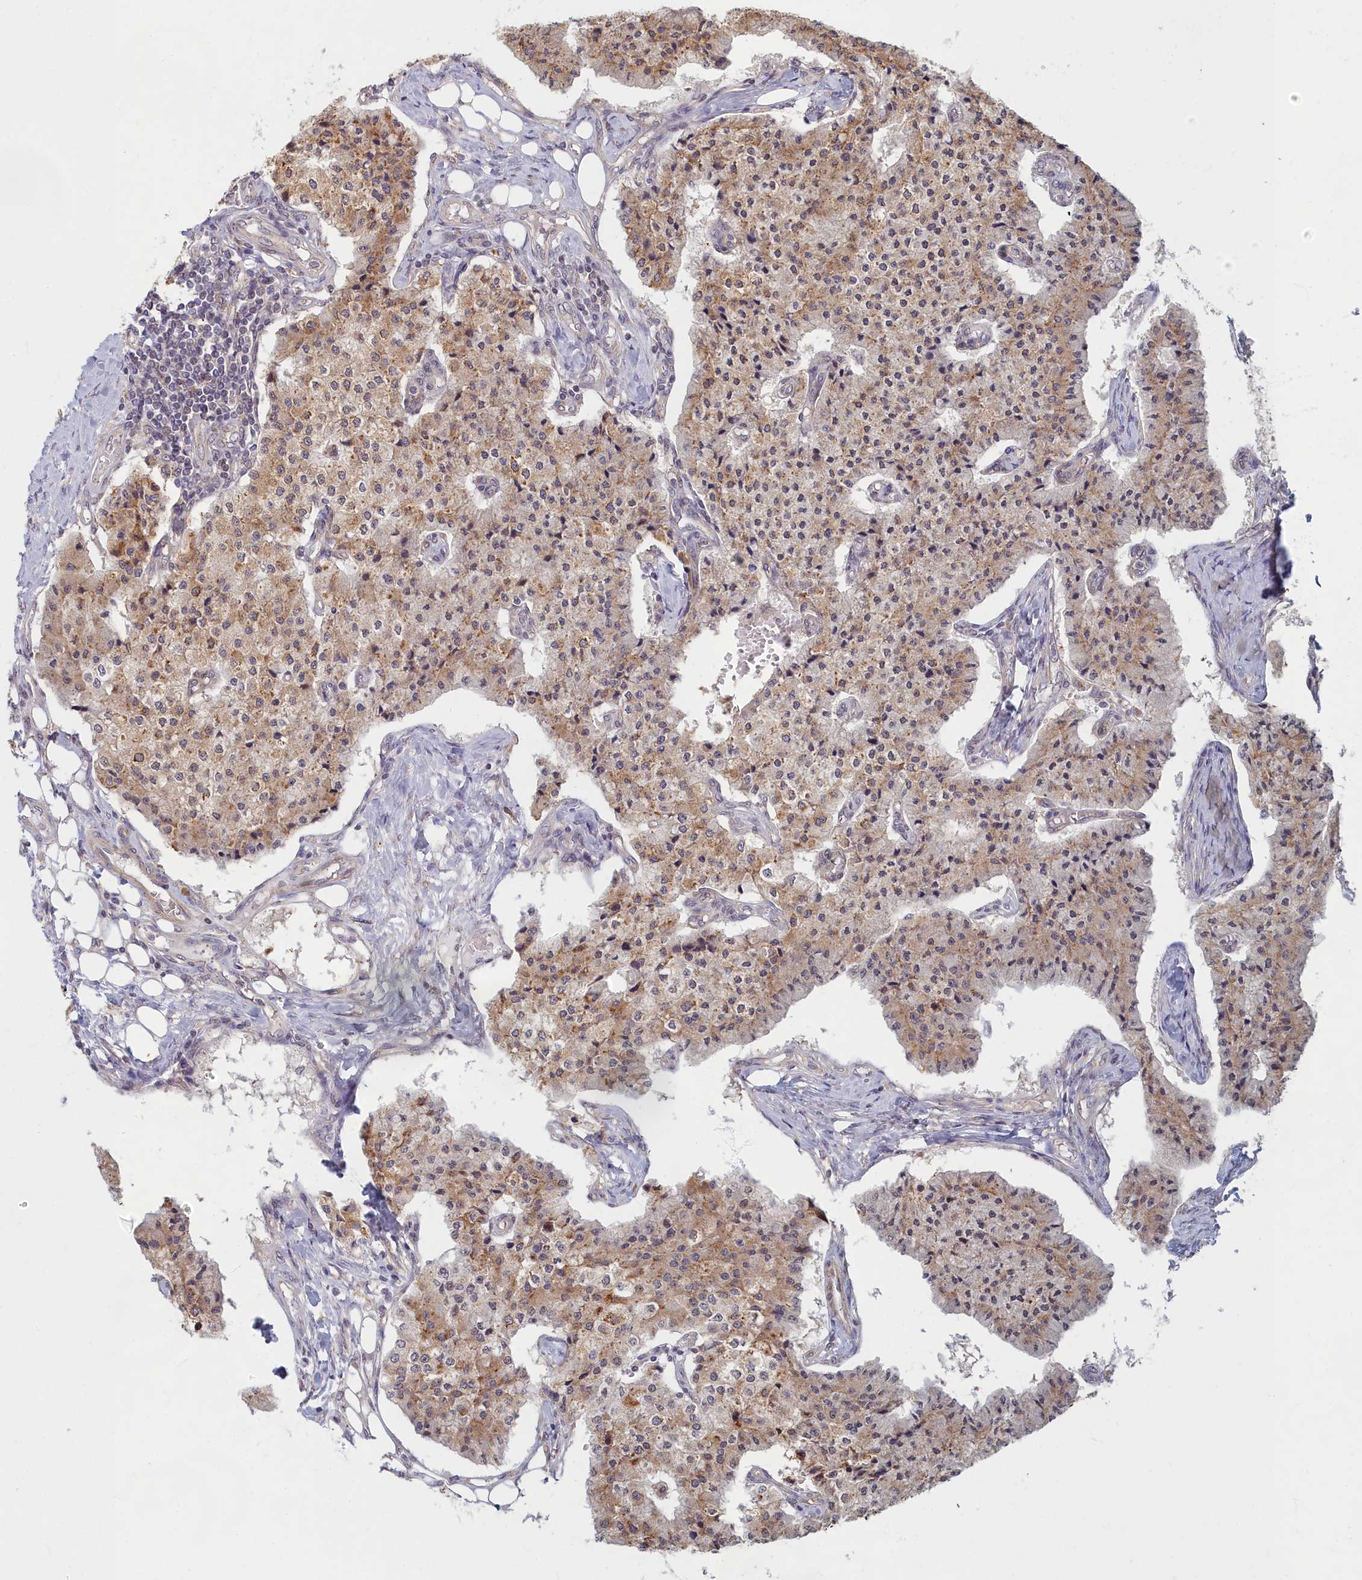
{"staining": {"intensity": "moderate", "quantity": ">75%", "location": "cytoplasmic/membranous"}, "tissue": "carcinoid", "cell_type": "Tumor cells", "image_type": "cancer", "snomed": [{"axis": "morphology", "description": "Carcinoid, malignant, NOS"}, {"axis": "topography", "description": "Colon"}], "caption": "There is medium levels of moderate cytoplasmic/membranous staining in tumor cells of carcinoid (malignant), as demonstrated by immunohistochemical staining (brown color).", "gene": "MAK16", "patient": {"sex": "female", "age": 52}}